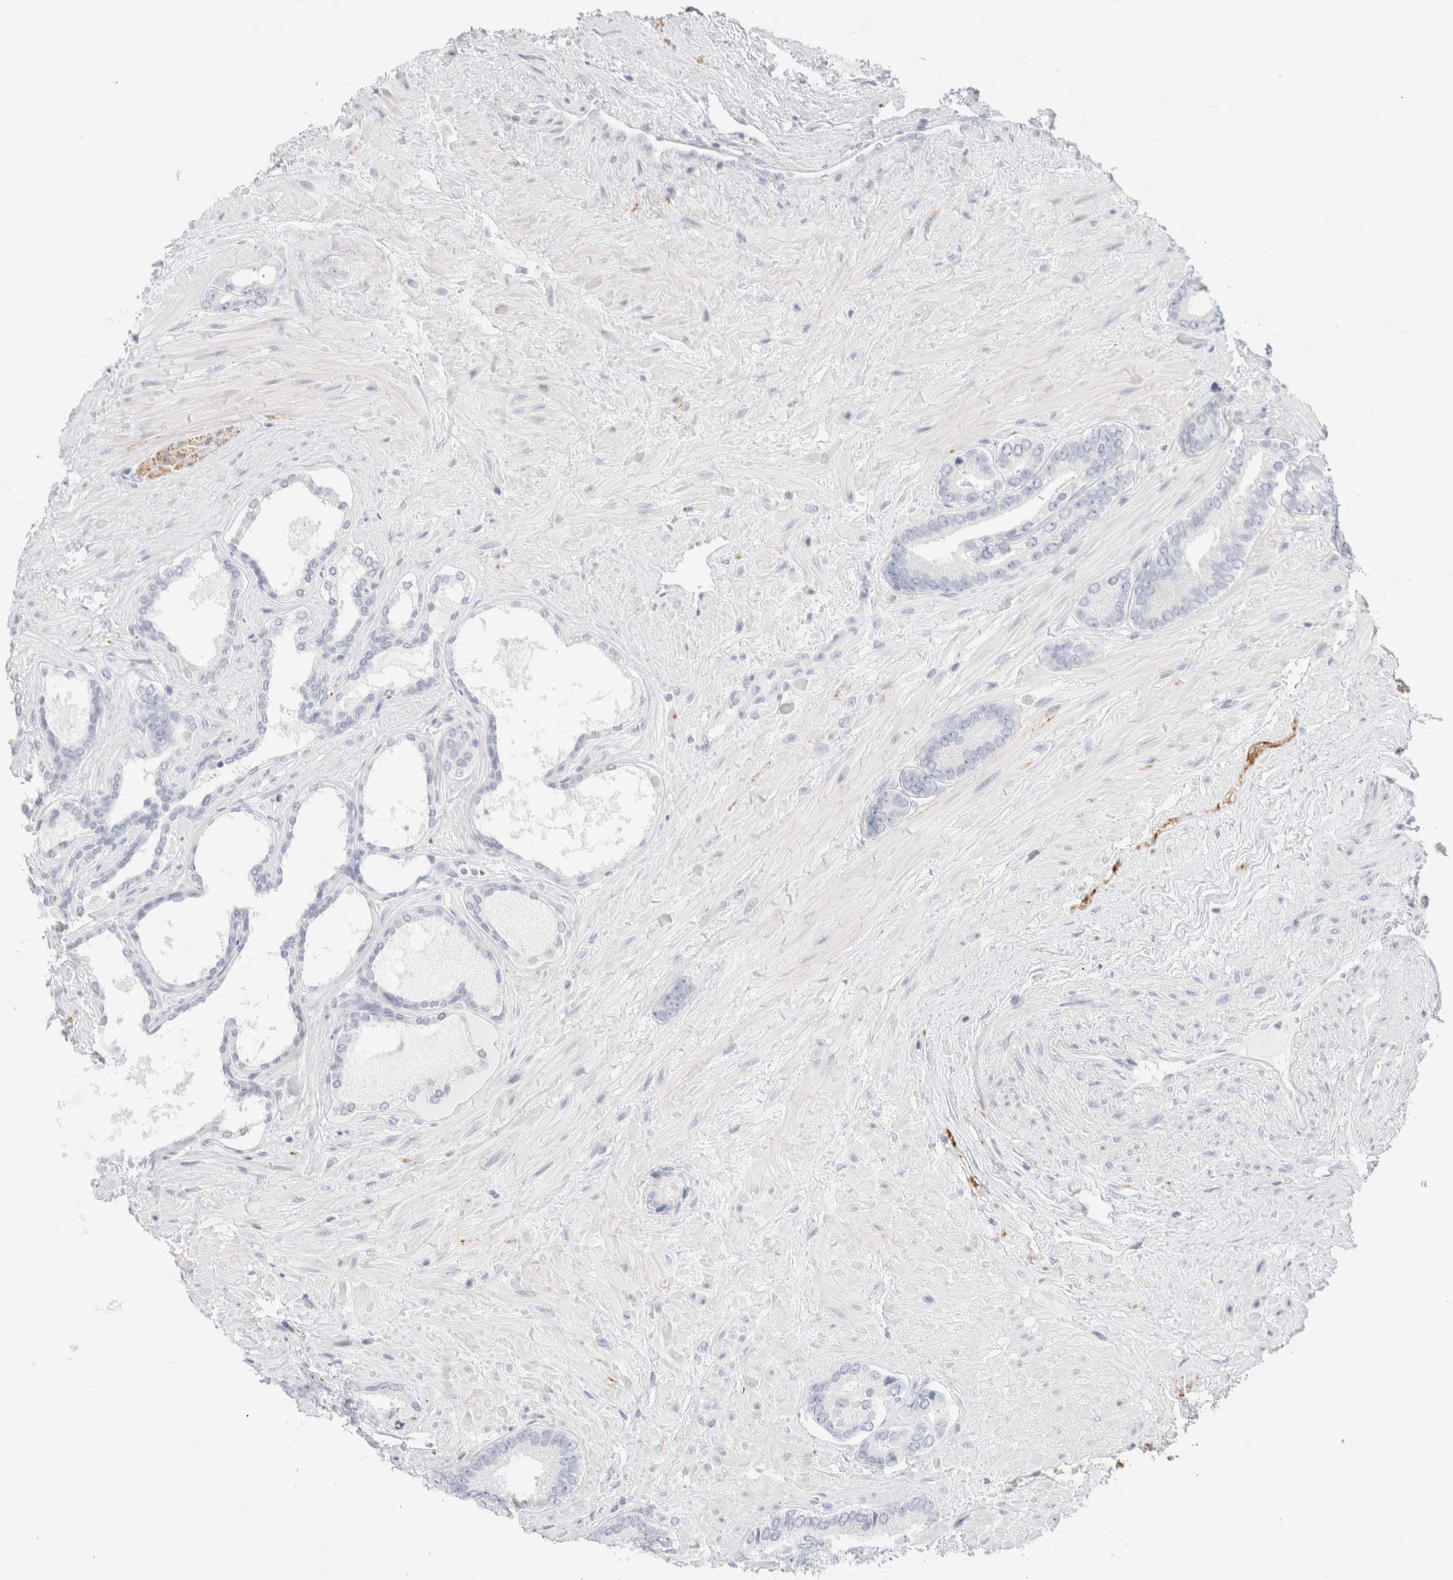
{"staining": {"intensity": "negative", "quantity": "none", "location": "none"}, "tissue": "prostate cancer", "cell_type": "Tumor cells", "image_type": "cancer", "snomed": [{"axis": "morphology", "description": "Adenocarcinoma, Low grade"}, {"axis": "topography", "description": "Prostate"}], "caption": "This is an immunohistochemistry histopathology image of prostate low-grade adenocarcinoma. There is no positivity in tumor cells.", "gene": "RTN4", "patient": {"sex": "male", "age": 71}}